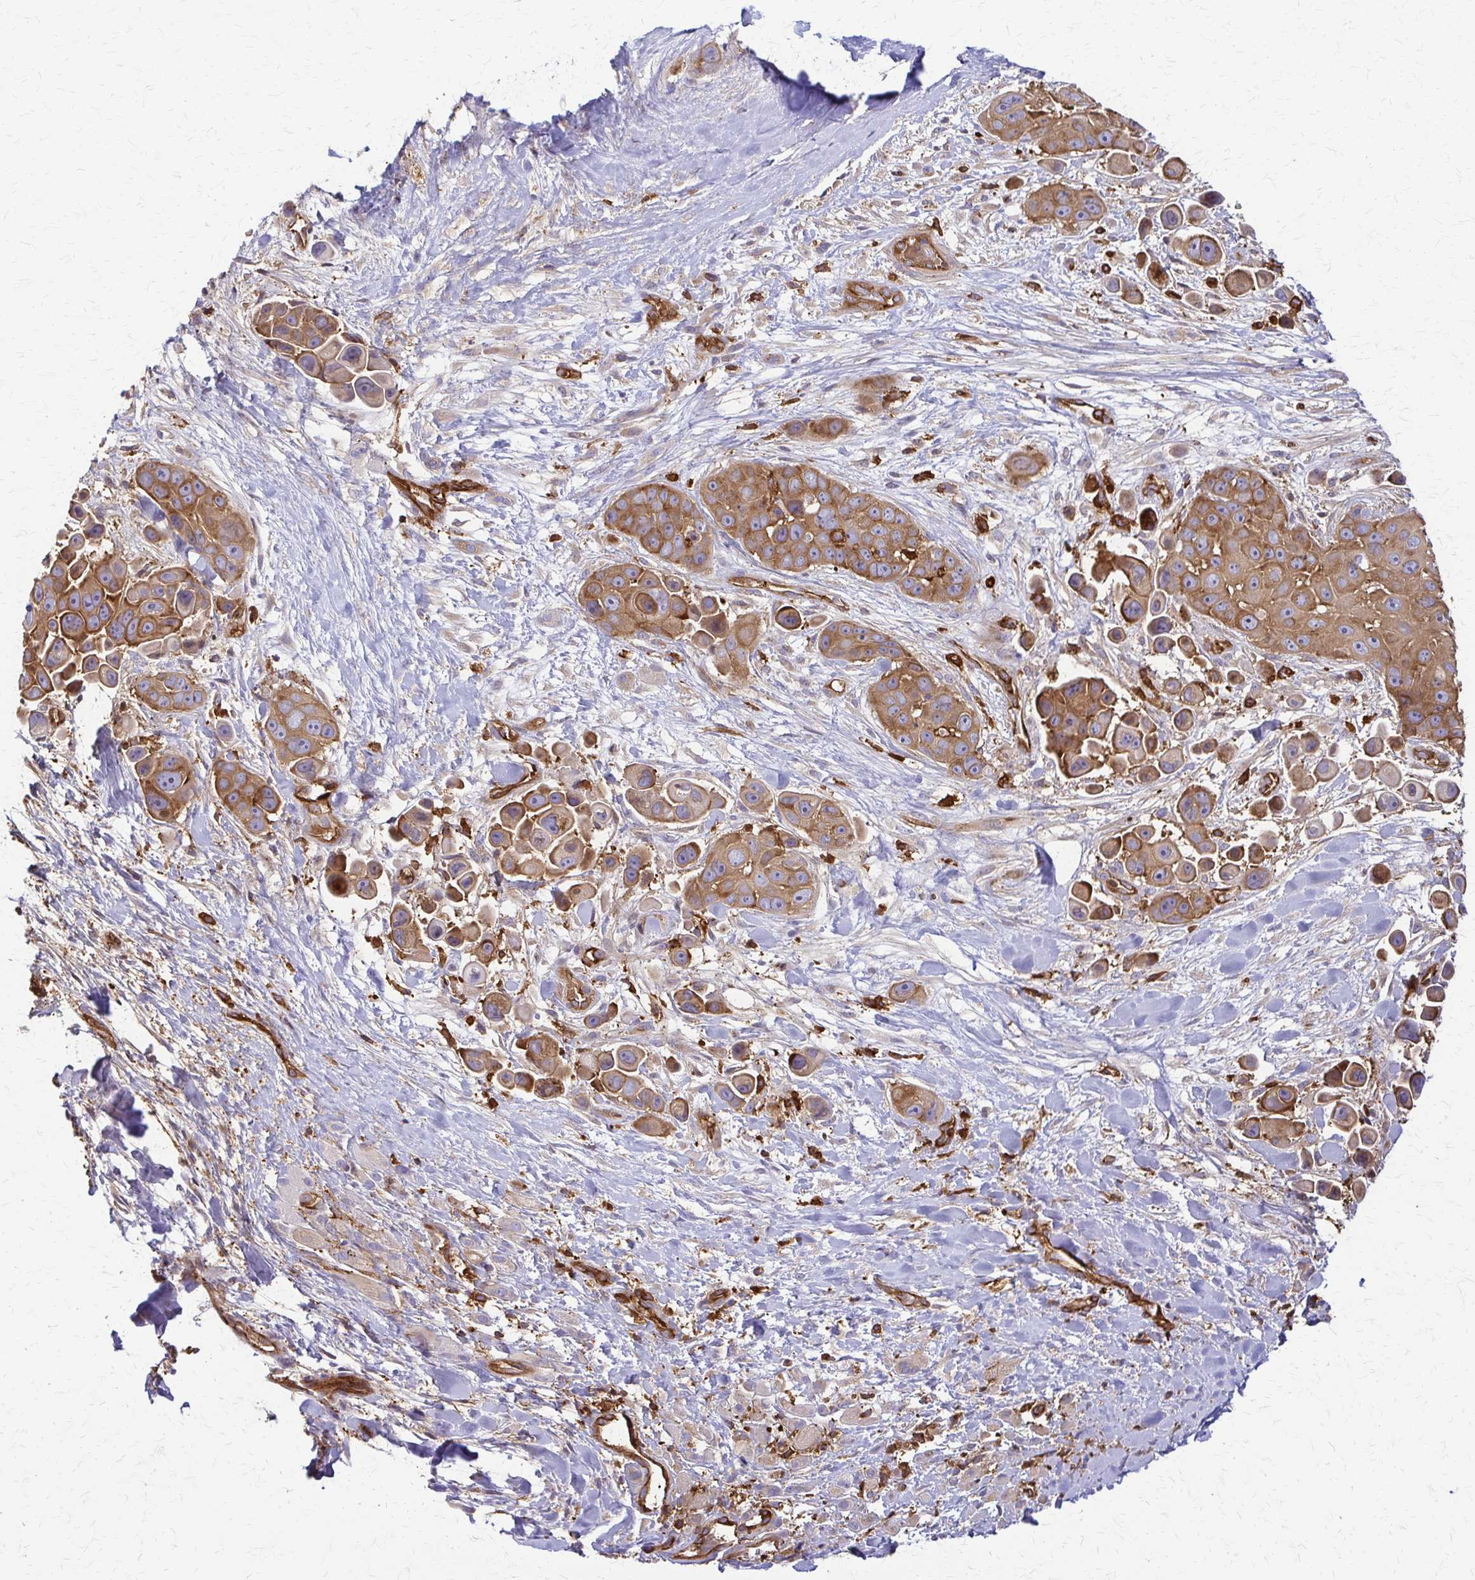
{"staining": {"intensity": "moderate", "quantity": ">75%", "location": "cytoplasmic/membranous"}, "tissue": "skin cancer", "cell_type": "Tumor cells", "image_type": "cancer", "snomed": [{"axis": "morphology", "description": "Squamous cell carcinoma, NOS"}, {"axis": "topography", "description": "Skin"}], "caption": "Human skin squamous cell carcinoma stained with a protein marker shows moderate staining in tumor cells.", "gene": "WASF2", "patient": {"sex": "male", "age": 67}}